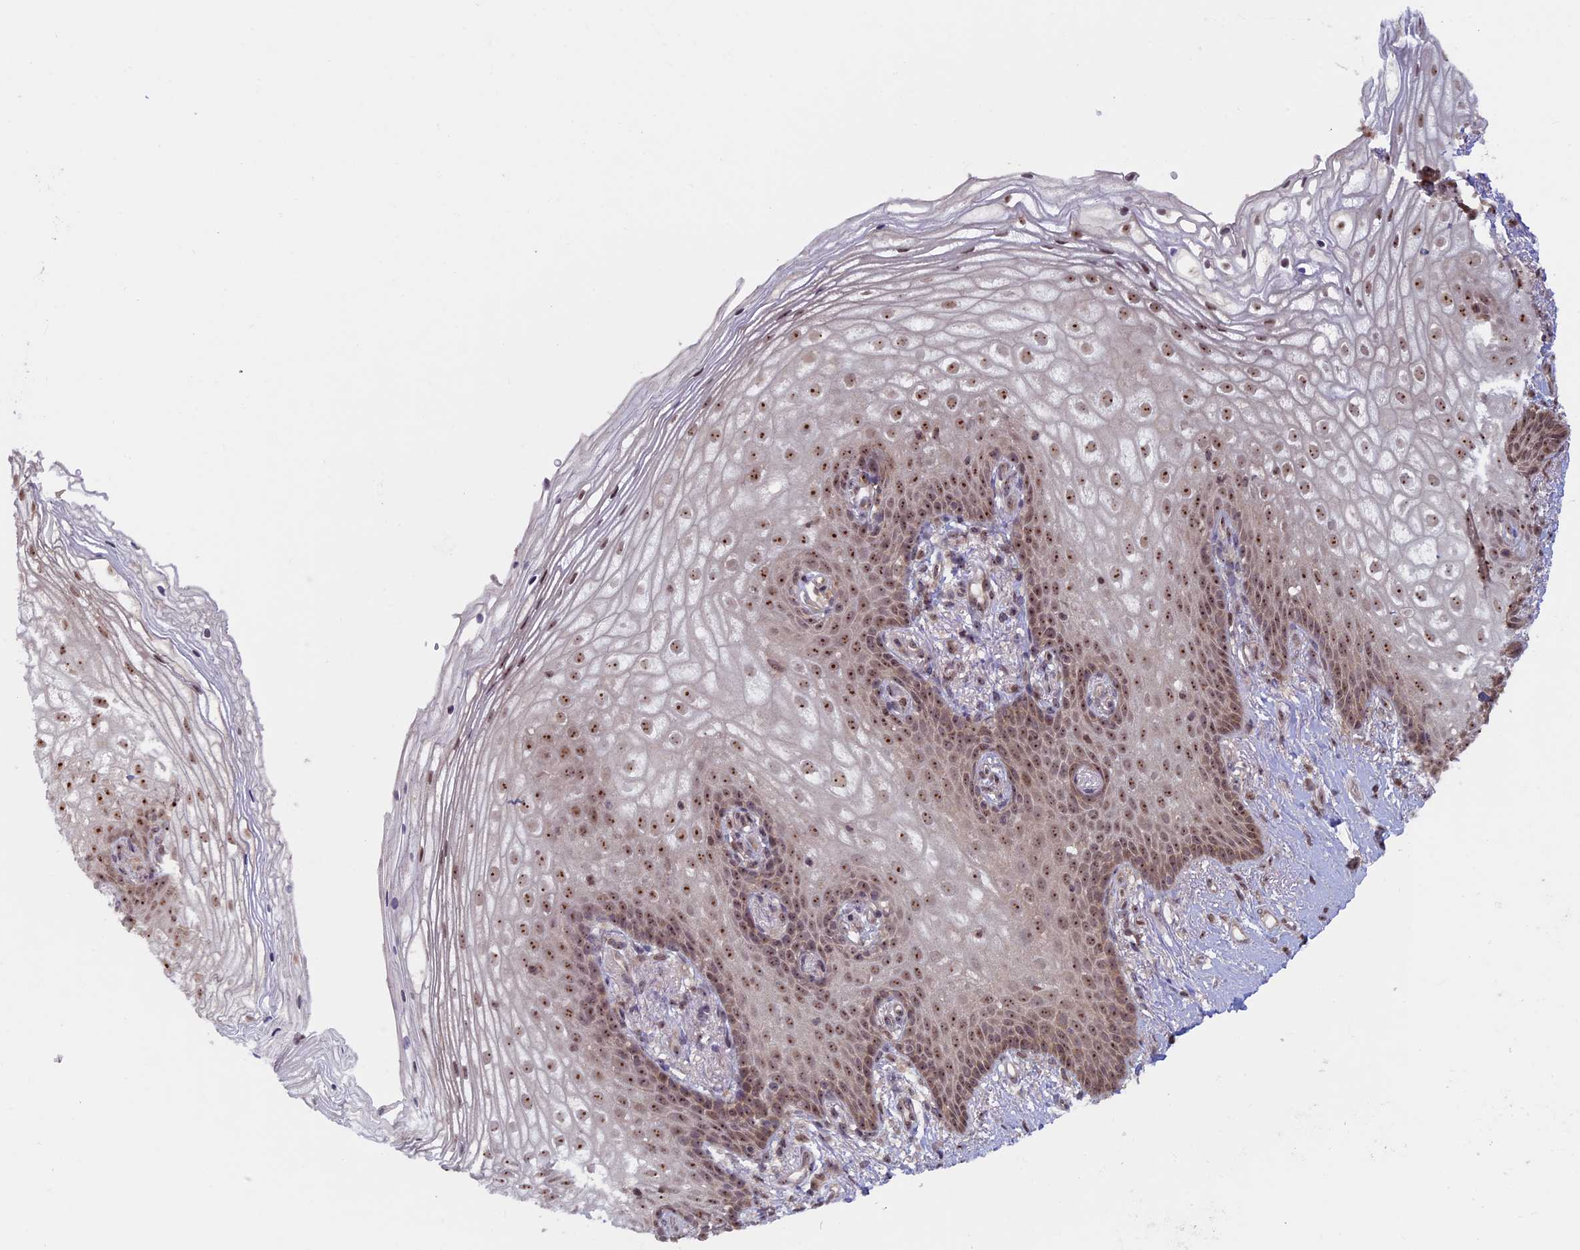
{"staining": {"intensity": "moderate", "quantity": "25%-75%", "location": "nuclear"}, "tissue": "vagina", "cell_type": "Squamous epithelial cells", "image_type": "normal", "snomed": [{"axis": "morphology", "description": "Normal tissue, NOS"}, {"axis": "topography", "description": "Vagina"}], "caption": "DAB immunohistochemical staining of normal vagina demonstrates moderate nuclear protein positivity in approximately 25%-75% of squamous epithelial cells.", "gene": "SPIRE1", "patient": {"sex": "female", "age": 60}}